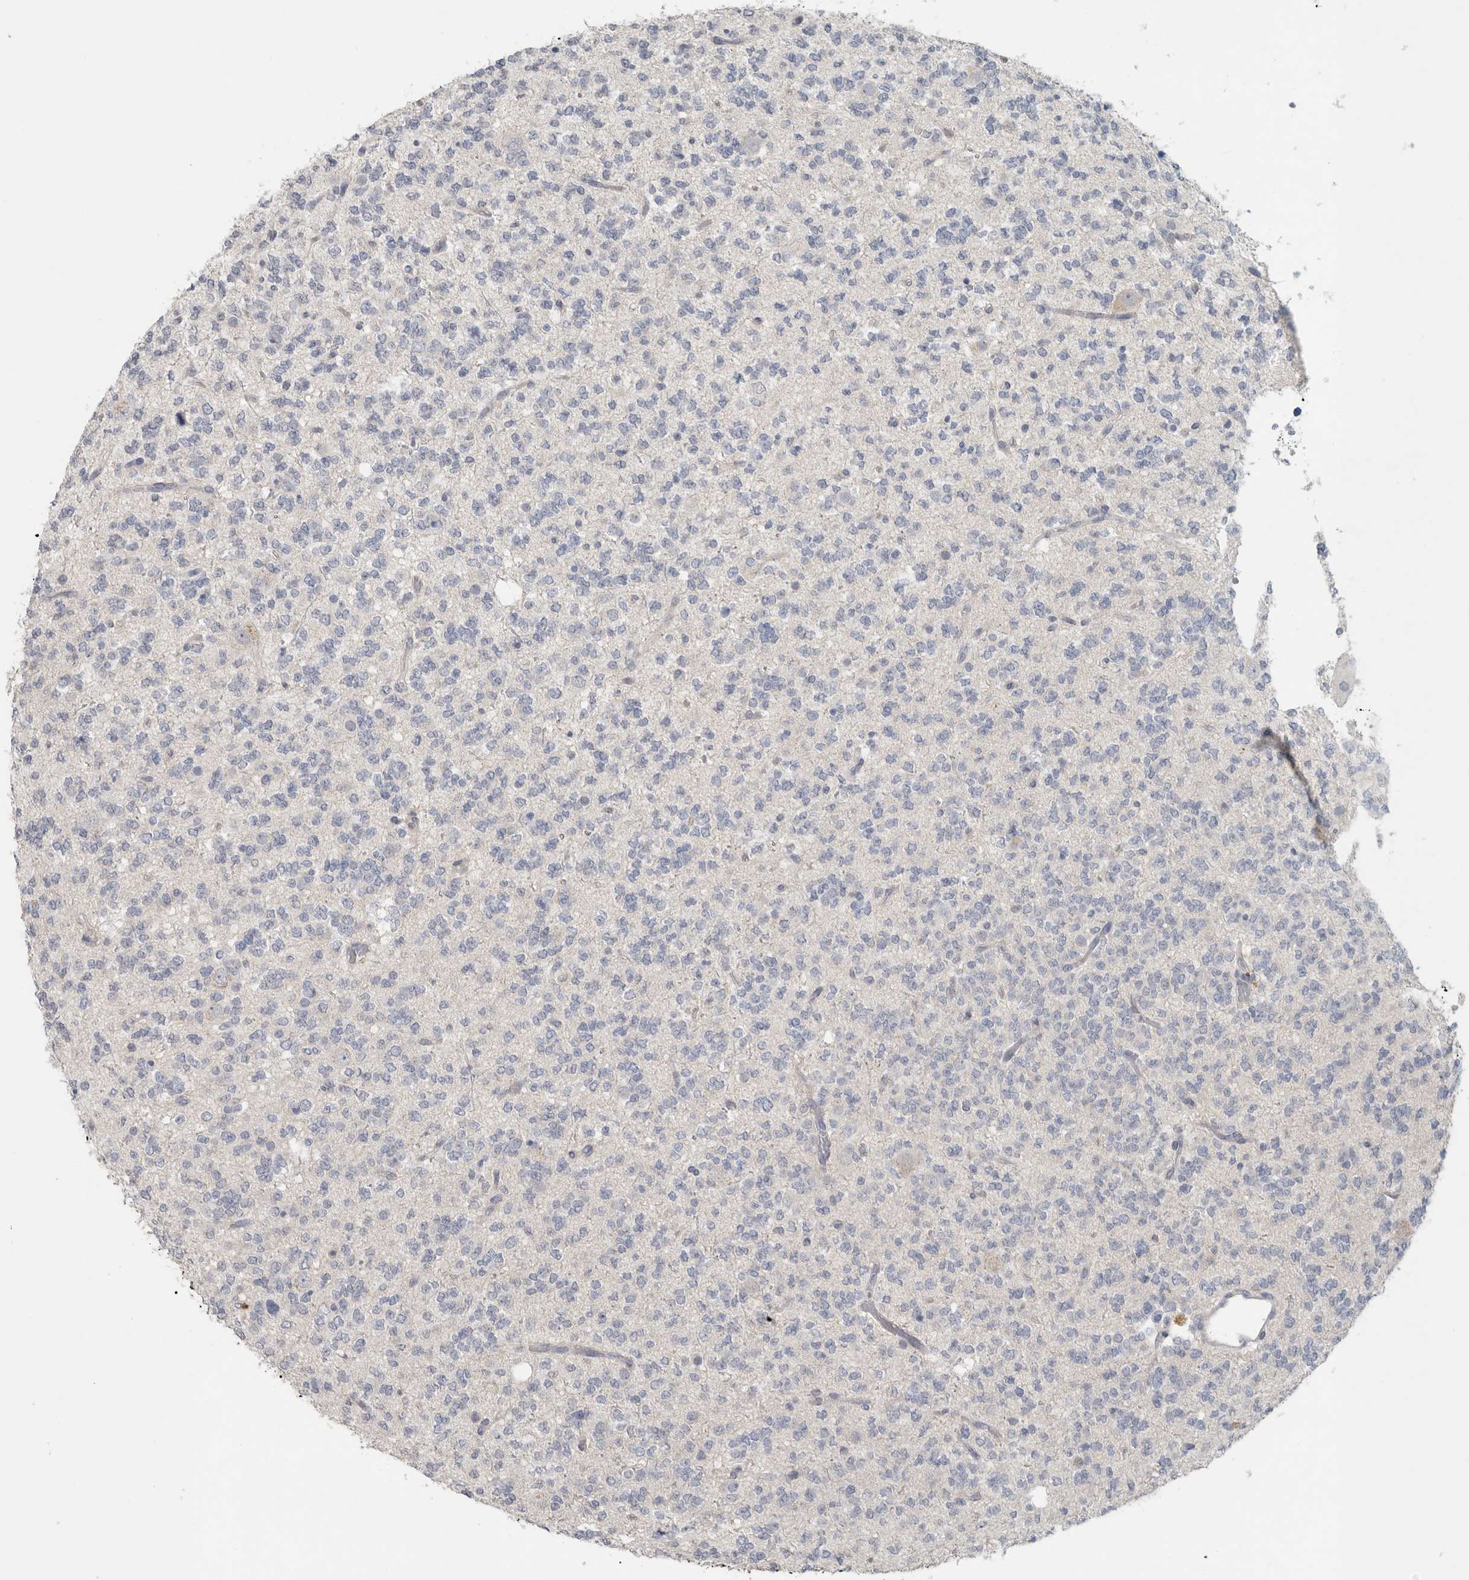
{"staining": {"intensity": "negative", "quantity": "none", "location": "none"}, "tissue": "glioma", "cell_type": "Tumor cells", "image_type": "cancer", "snomed": [{"axis": "morphology", "description": "Glioma, malignant, Low grade"}, {"axis": "topography", "description": "Brain"}], "caption": "High magnification brightfield microscopy of low-grade glioma (malignant) stained with DAB (brown) and counterstained with hematoxylin (blue): tumor cells show no significant staining.", "gene": "REG4", "patient": {"sex": "male", "age": 38}}